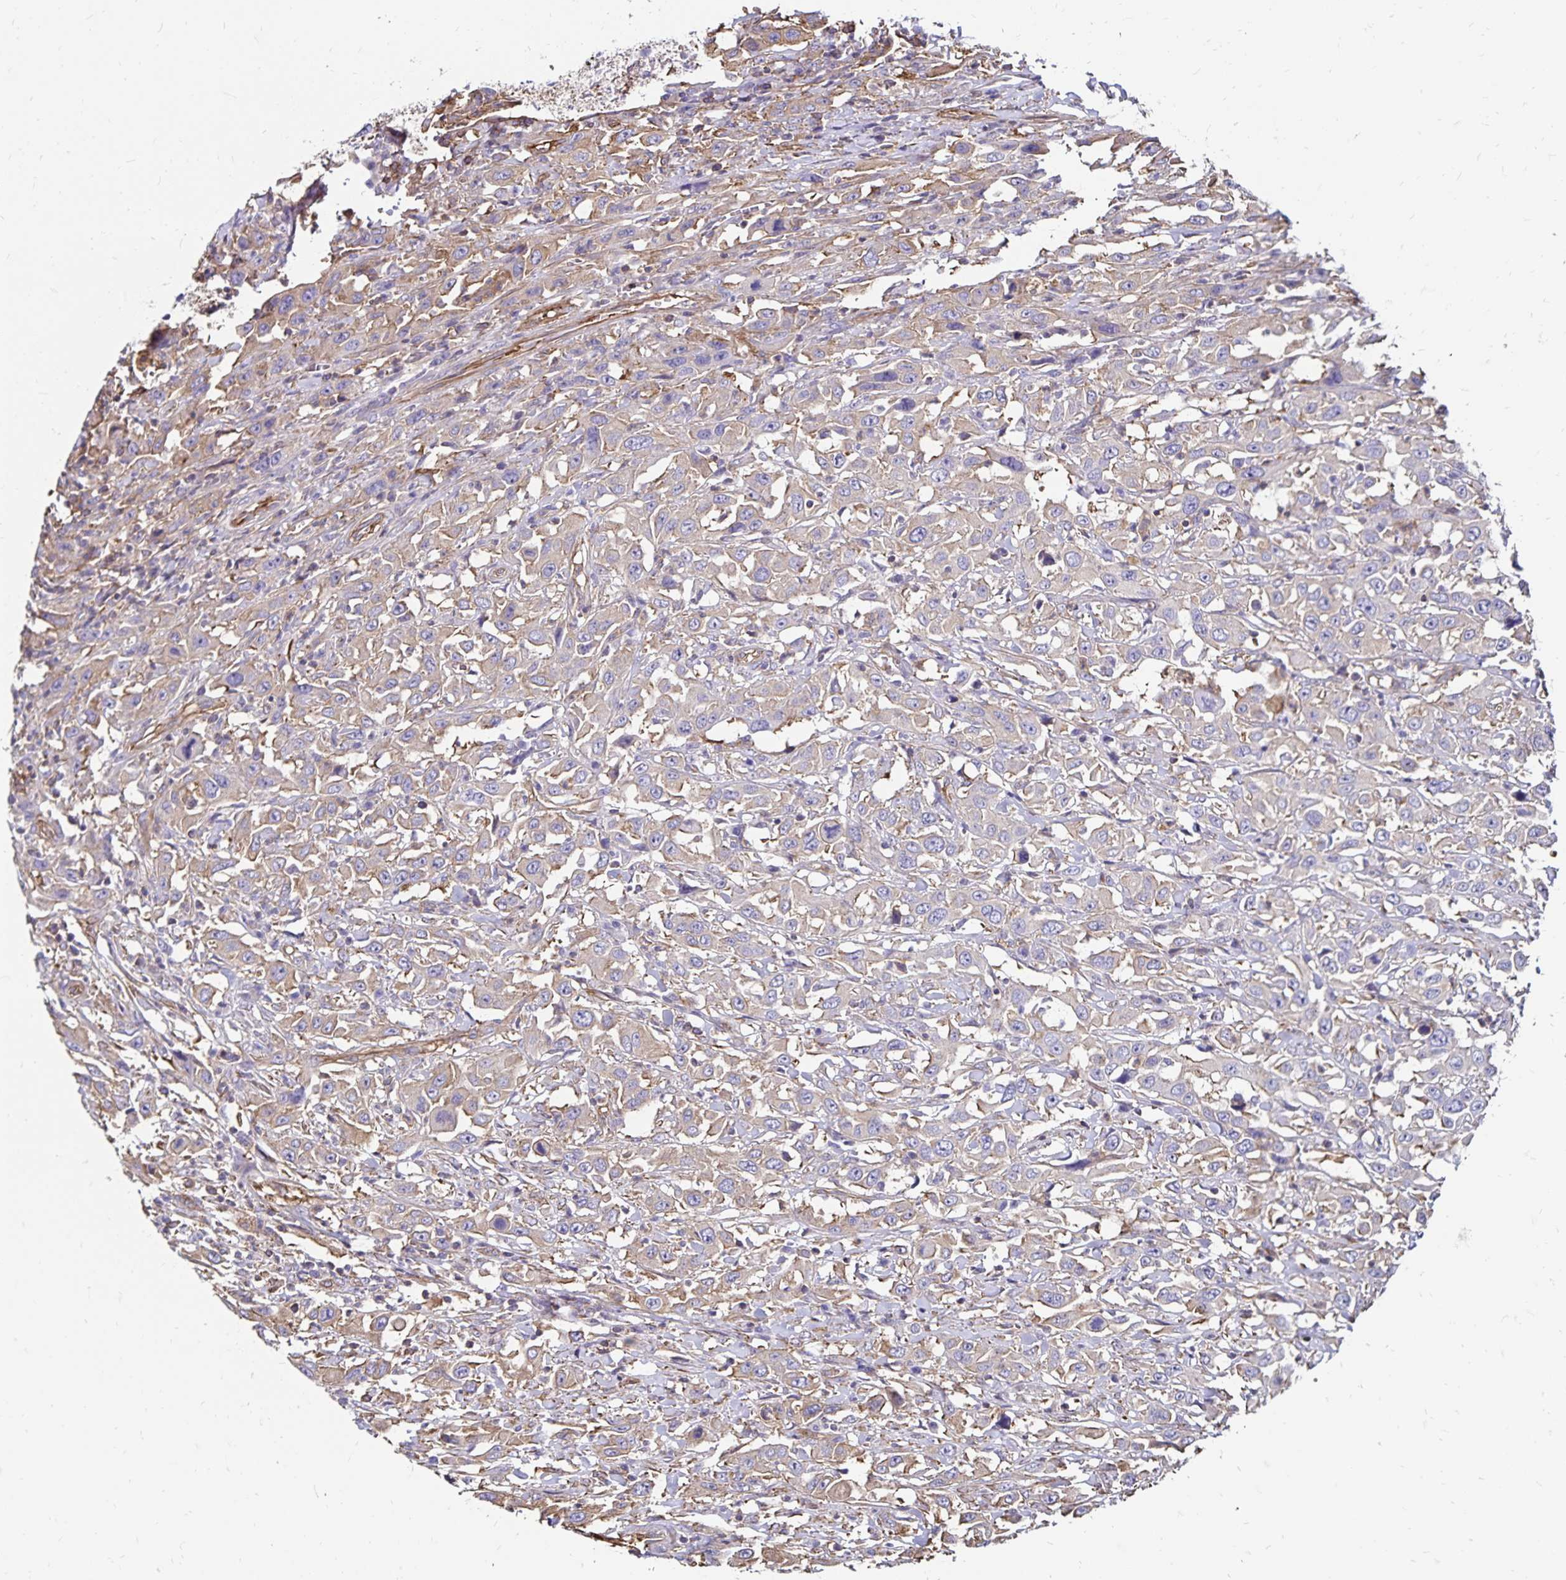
{"staining": {"intensity": "weak", "quantity": "25%-75%", "location": "cytoplasmic/membranous"}, "tissue": "urothelial cancer", "cell_type": "Tumor cells", "image_type": "cancer", "snomed": [{"axis": "morphology", "description": "Urothelial carcinoma, High grade"}, {"axis": "topography", "description": "Urinary bladder"}], "caption": "A brown stain highlights weak cytoplasmic/membranous staining of a protein in human high-grade urothelial carcinoma tumor cells. (DAB IHC with brightfield microscopy, high magnification).", "gene": "RPRML", "patient": {"sex": "male", "age": 61}}